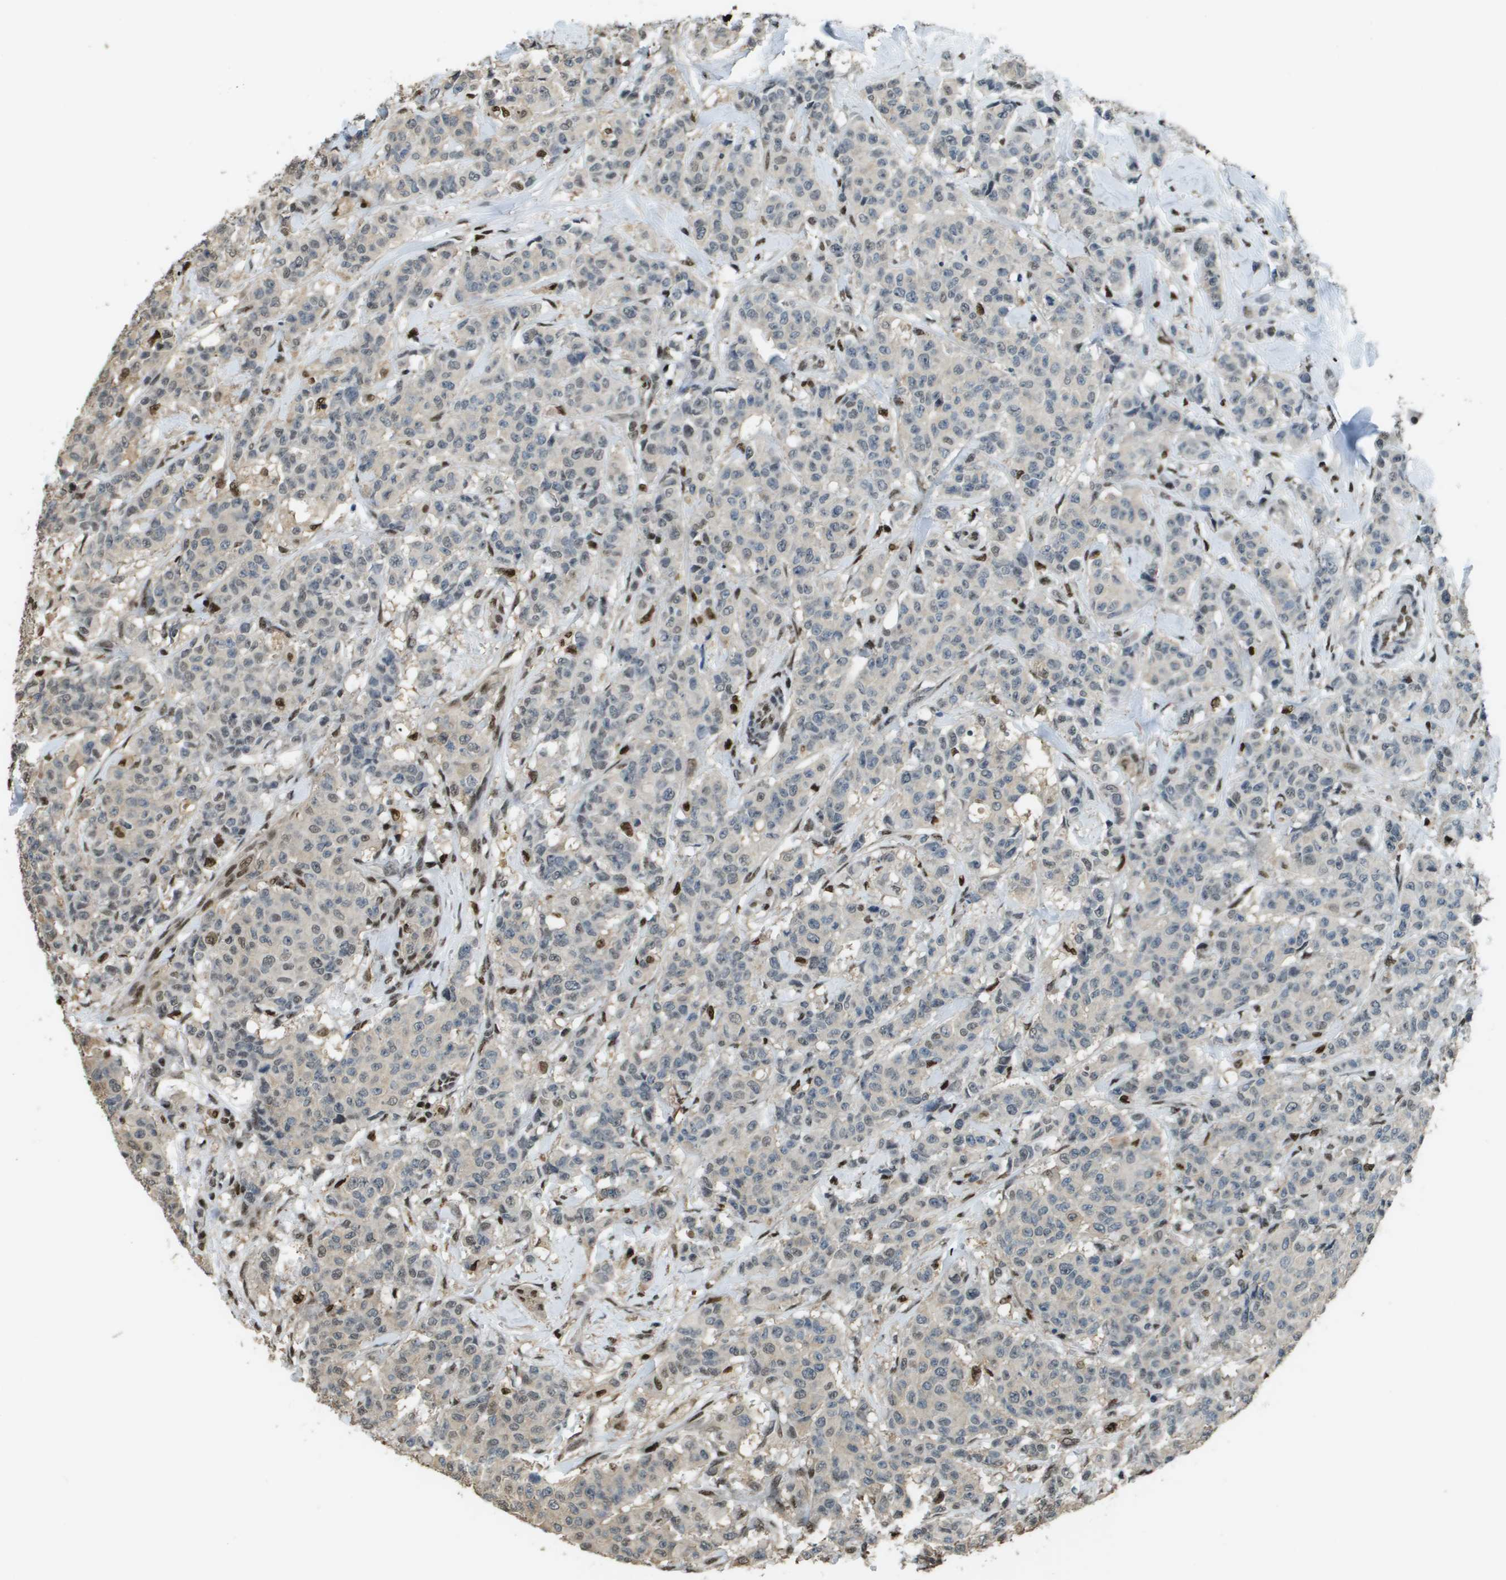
{"staining": {"intensity": "weak", "quantity": "<25%", "location": "nuclear"}, "tissue": "breast cancer", "cell_type": "Tumor cells", "image_type": "cancer", "snomed": [{"axis": "morphology", "description": "Normal tissue, NOS"}, {"axis": "morphology", "description": "Duct carcinoma"}, {"axis": "topography", "description": "Breast"}], "caption": "Tumor cells show no significant staining in intraductal carcinoma (breast). The staining is performed using DAB (3,3'-diaminobenzidine) brown chromogen with nuclei counter-stained in using hematoxylin.", "gene": "SP100", "patient": {"sex": "female", "age": 40}}